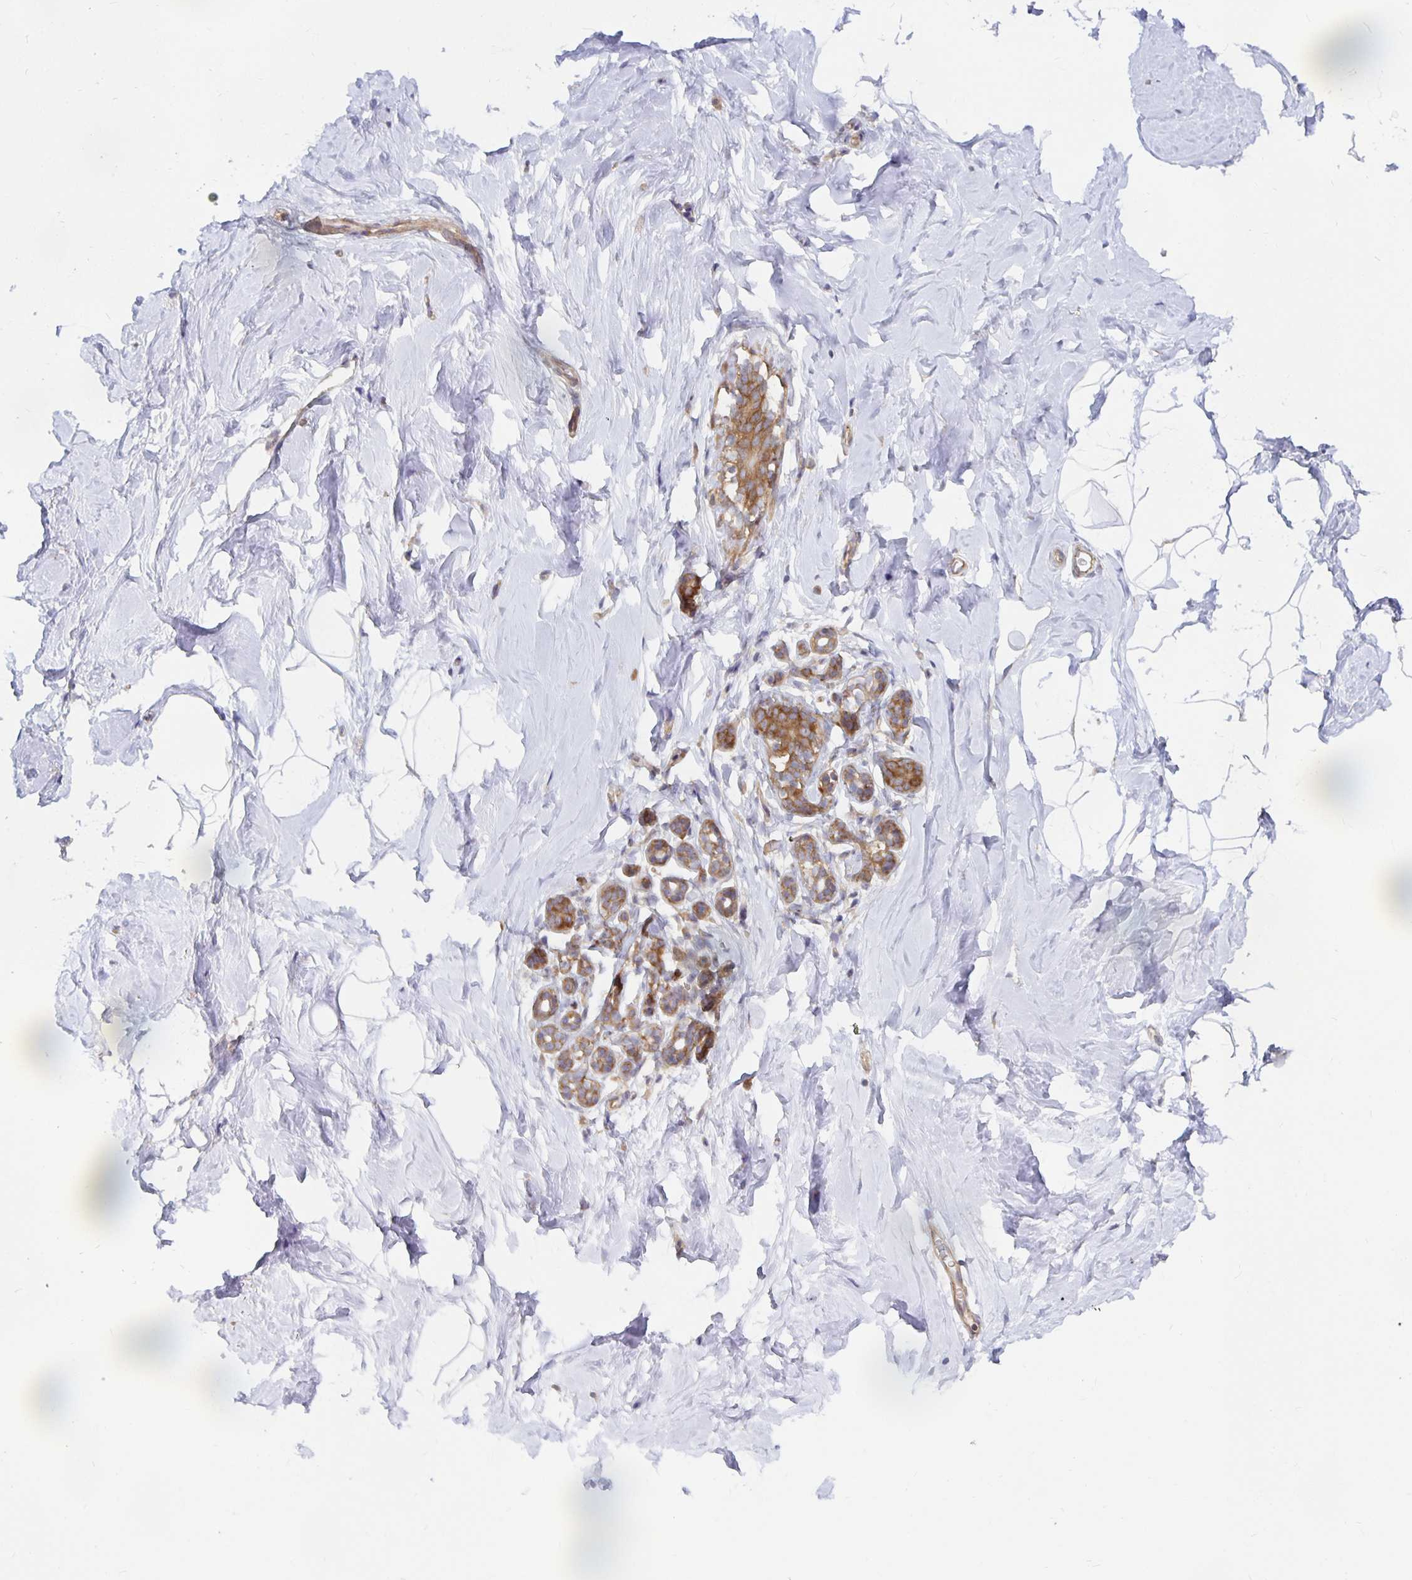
{"staining": {"intensity": "negative", "quantity": "none", "location": "none"}, "tissue": "breast", "cell_type": "Adipocytes", "image_type": "normal", "snomed": [{"axis": "morphology", "description": "Normal tissue, NOS"}, {"axis": "topography", "description": "Breast"}], "caption": "Adipocytes are negative for brown protein staining in normal breast. (DAB (3,3'-diaminobenzidine) IHC, high magnification).", "gene": "PDAP1", "patient": {"sex": "female", "age": 32}}